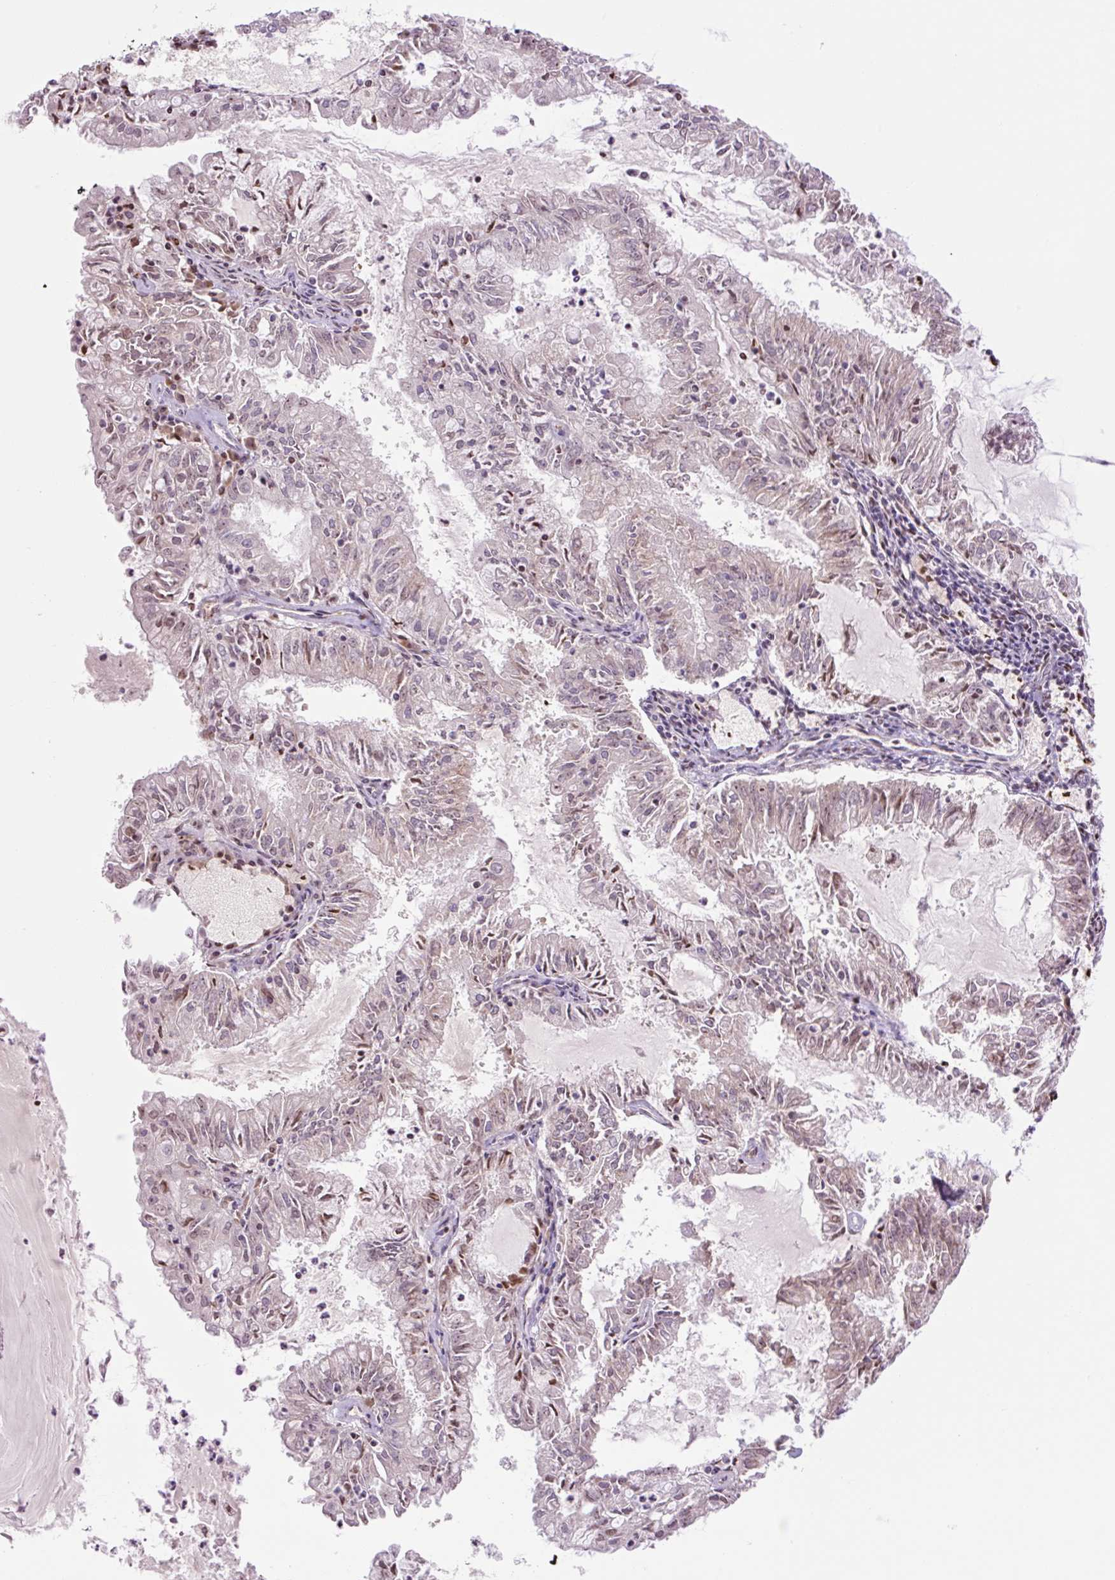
{"staining": {"intensity": "moderate", "quantity": "25%-75%", "location": "nuclear"}, "tissue": "endometrial cancer", "cell_type": "Tumor cells", "image_type": "cancer", "snomed": [{"axis": "morphology", "description": "Adenocarcinoma, NOS"}, {"axis": "topography", "description": "Endometrium"}], "caption": "Protein staining exhibits moderate nuclear staining in about 25%-75% of tumor cells in endometrial cancer (adenocarcinoma). (IHC, brightfield microscopy, high magnification).", "gene": "ZNF417", "patient": {"sex": "female", "age": 57}}